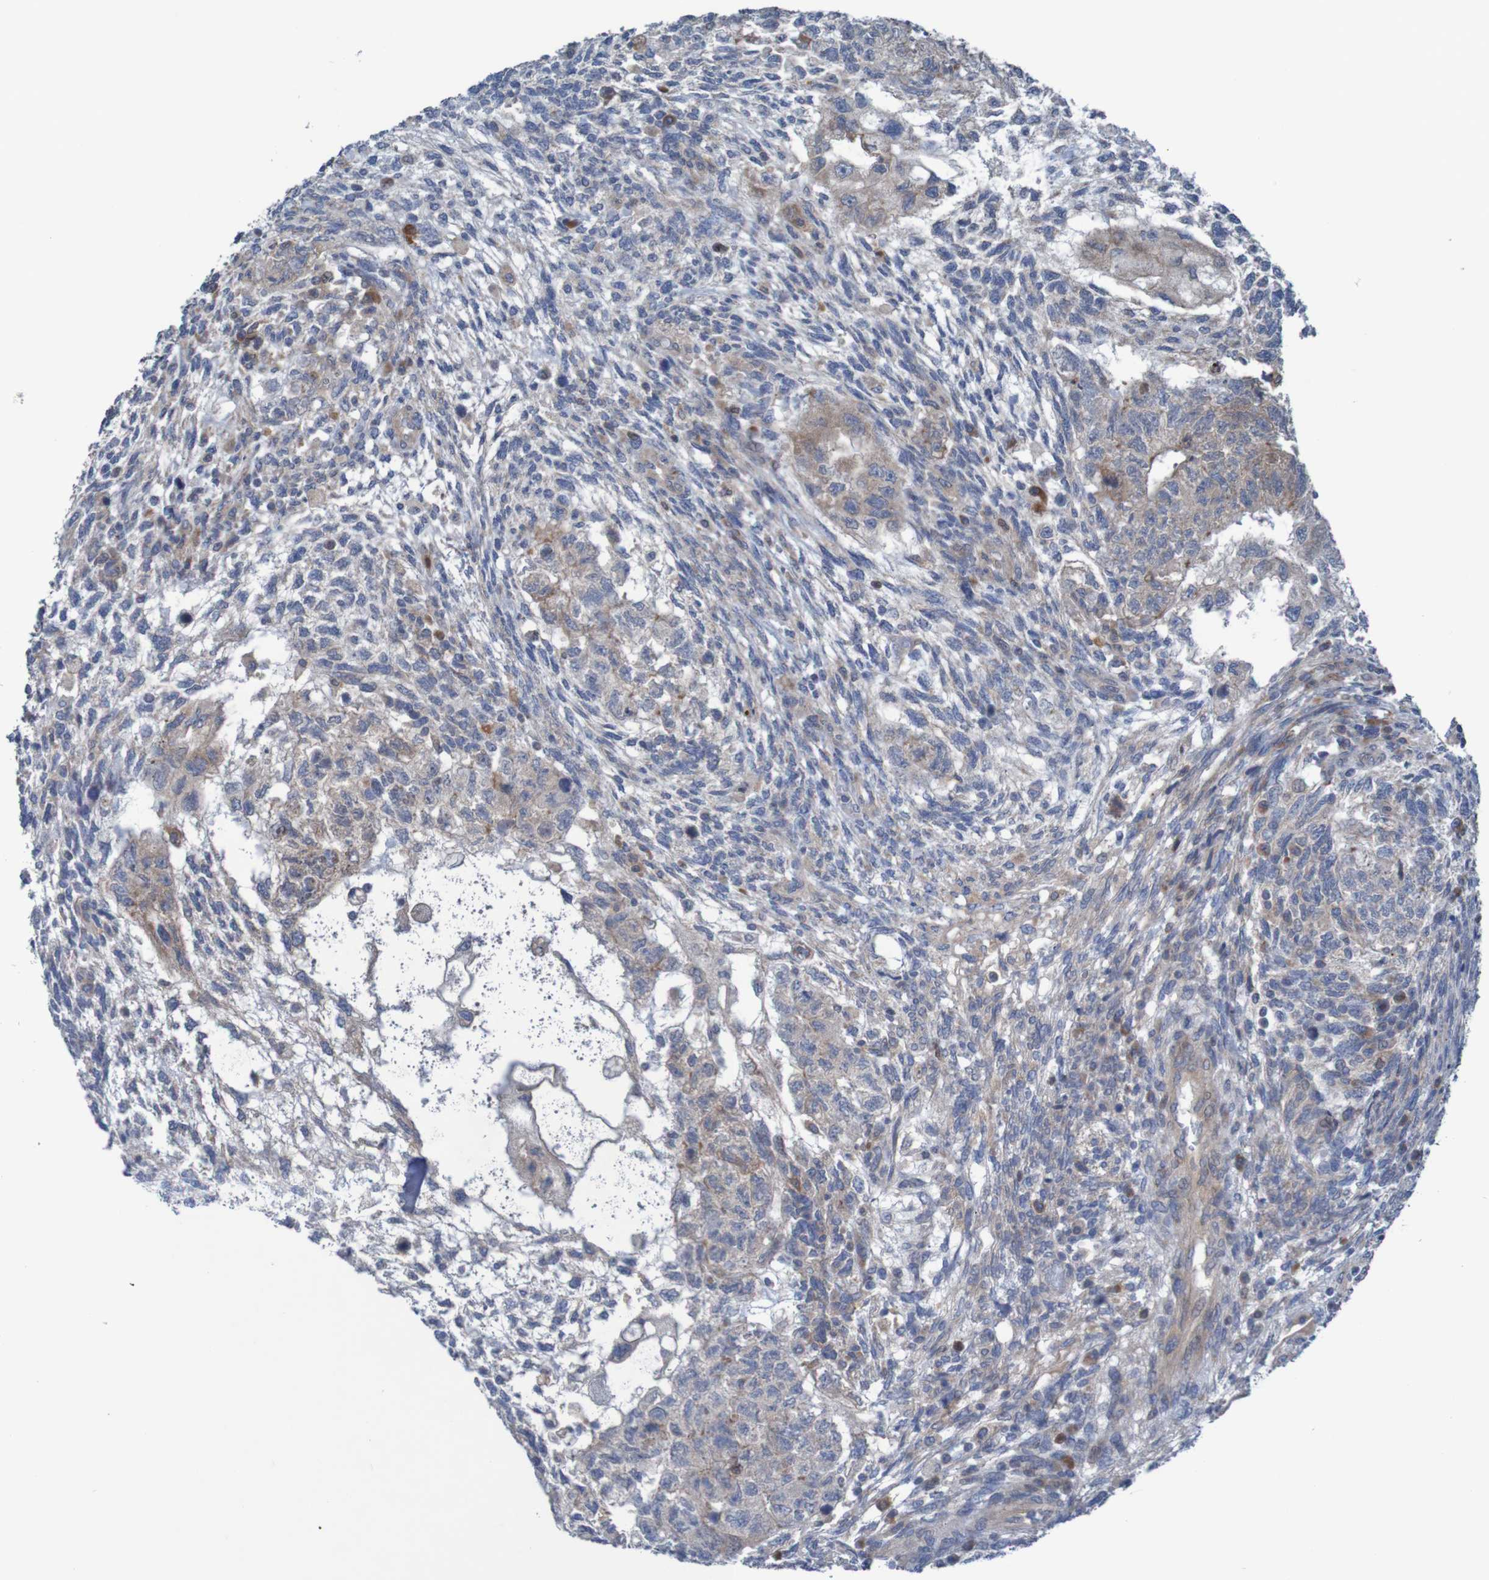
{"staining": {"intensity": "moderate", "quantity": "<25%", "location": "cytoplasmic/membranous"}, "tissue": "testis cancer", "cell_type": "Tumor cells", "image_type": "cancer", "snomed": [{"axis": "morphology", "description": "Normal tissue, NOS"}, {"axis": "morphology", "description": "Carcinoma, Embryonal, NOS"}, {"axis": "topography", "description": "Testis"}], "caption": "This is a micrograph of immunohistochemistry staining of testis cancer (embryonal carcinoma), which shows moderate expression in the cytoplasmic/membranous of tumor cells.", "gene": "ANGPT4", "patient": {"sex": "male", "age": 36}}